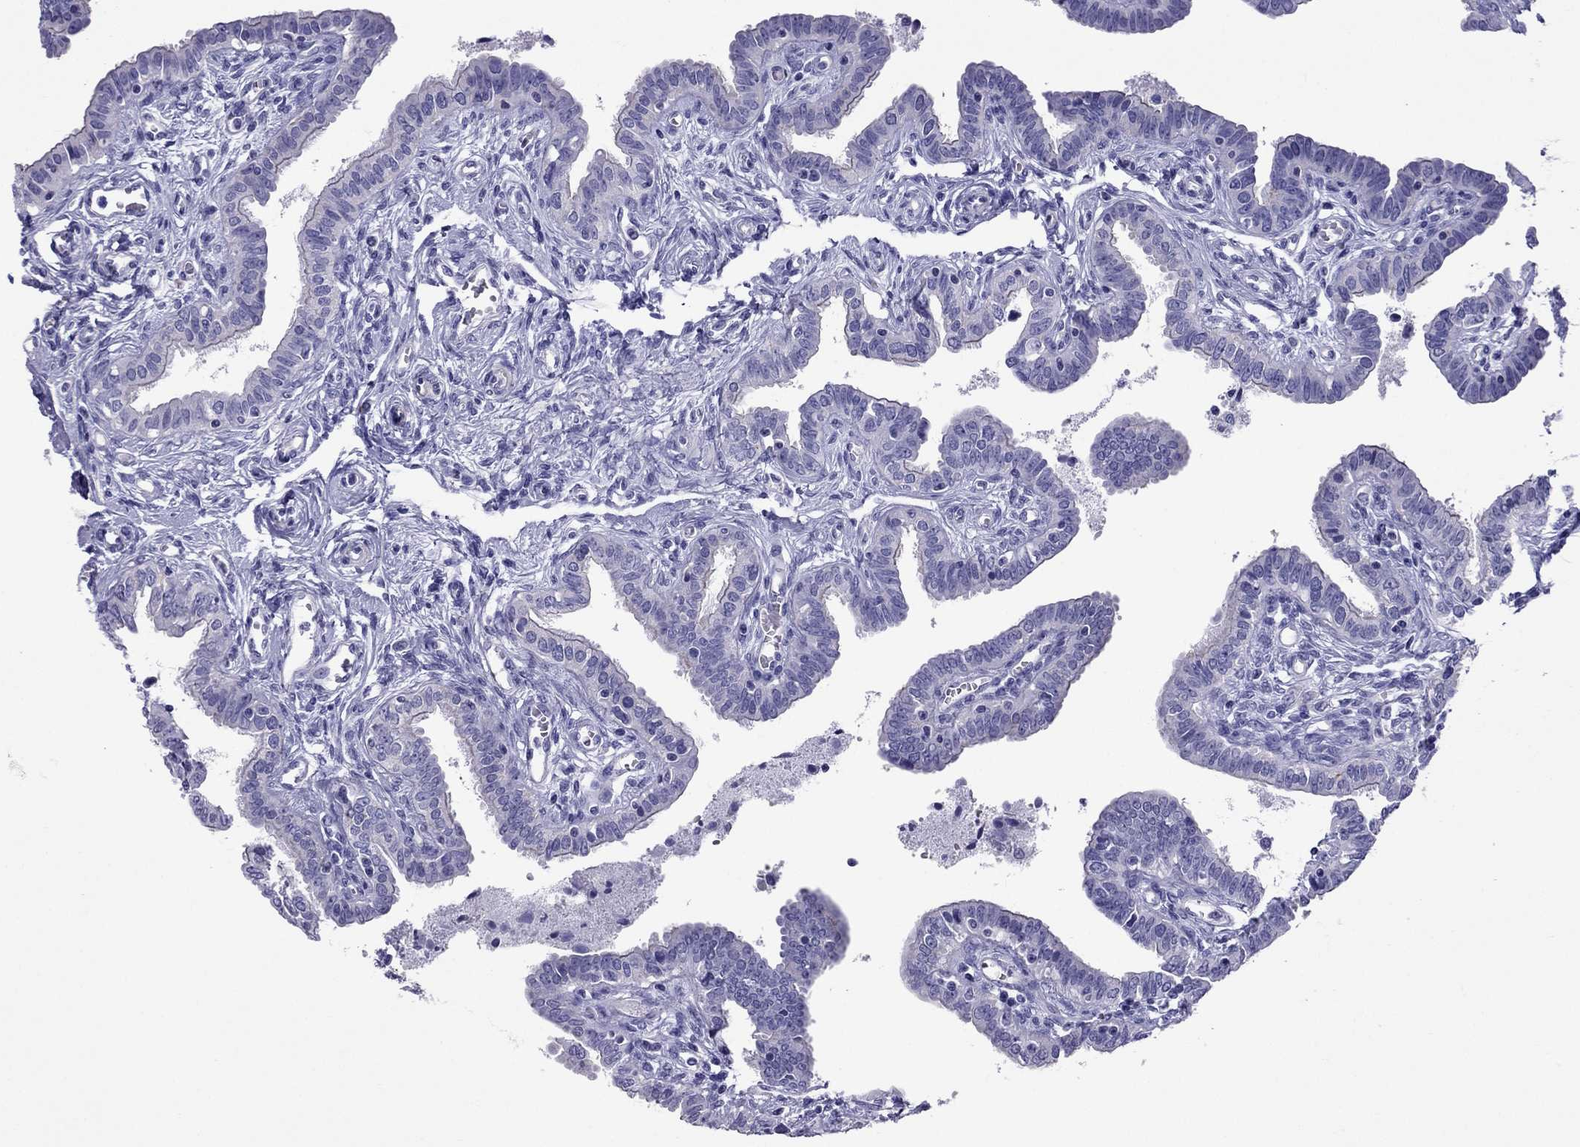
{"staining": {"intensity": "negative", "quantity": "none", "location": "none"}, "tissue": "fallopian tube", "cell_type": "Glandular cells", "image_type": "normal", "snomed": [{"axis": "morphology", "description": "Normal tissue, NOS"}, {"axis": "morphology", "description": "Carcinoma, endometroid"}, {"axis": "topography", "description": "Fallopian tube"}, {"axis": "topography", "description": "Ovary"}], "caption": "This histopathology image is of benign fallopian tube stained with immunohistochemistry to label a protein in brown with the nuclei are counter-stained blue. There is no positivity in glandular cells.", "gene": "MYL11", "patient": {"sex": "female", "age": 42}}